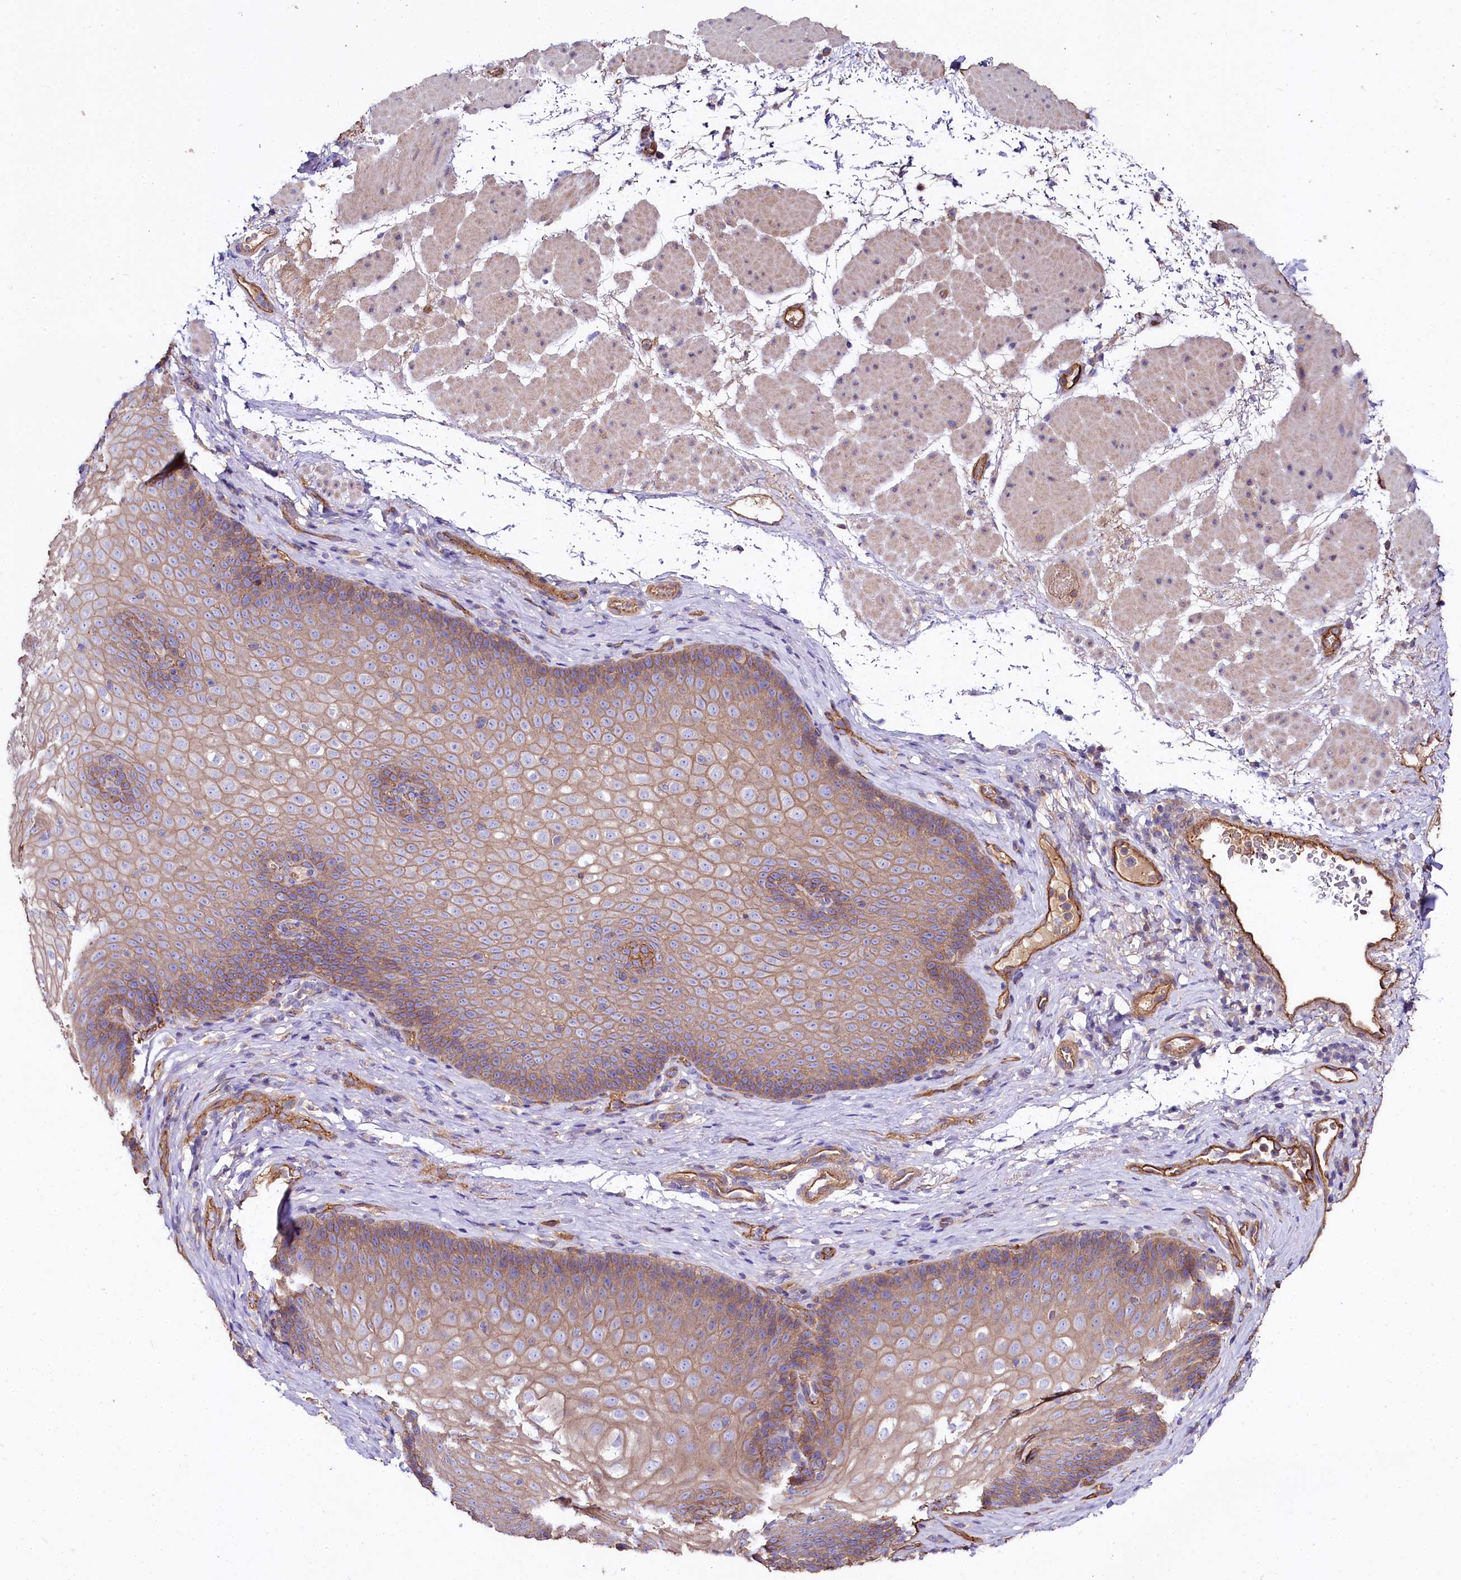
{"staining": {"intensity": "weak", "quantity": "25%-75%", "location": "cytoplasmic/membranous"}, "tissue": "esophagus", "cell_type": "Squamous epithelial cells", "image_type": "normal", "snomed": [{"axis": "morphology", "description": "Normal tissue, NOS"}, {"axis": "topography", "description": "Esophagus"}], "caption": "This is a micrograph of immunohistochemistry (IHC) staining of normal esophagus, which shows weak positivity in the cytoplasmic/membranous of squamous epithelial cells.", "gene": "FCHSD2", "patient": {"sex": "female", "age": 66}}